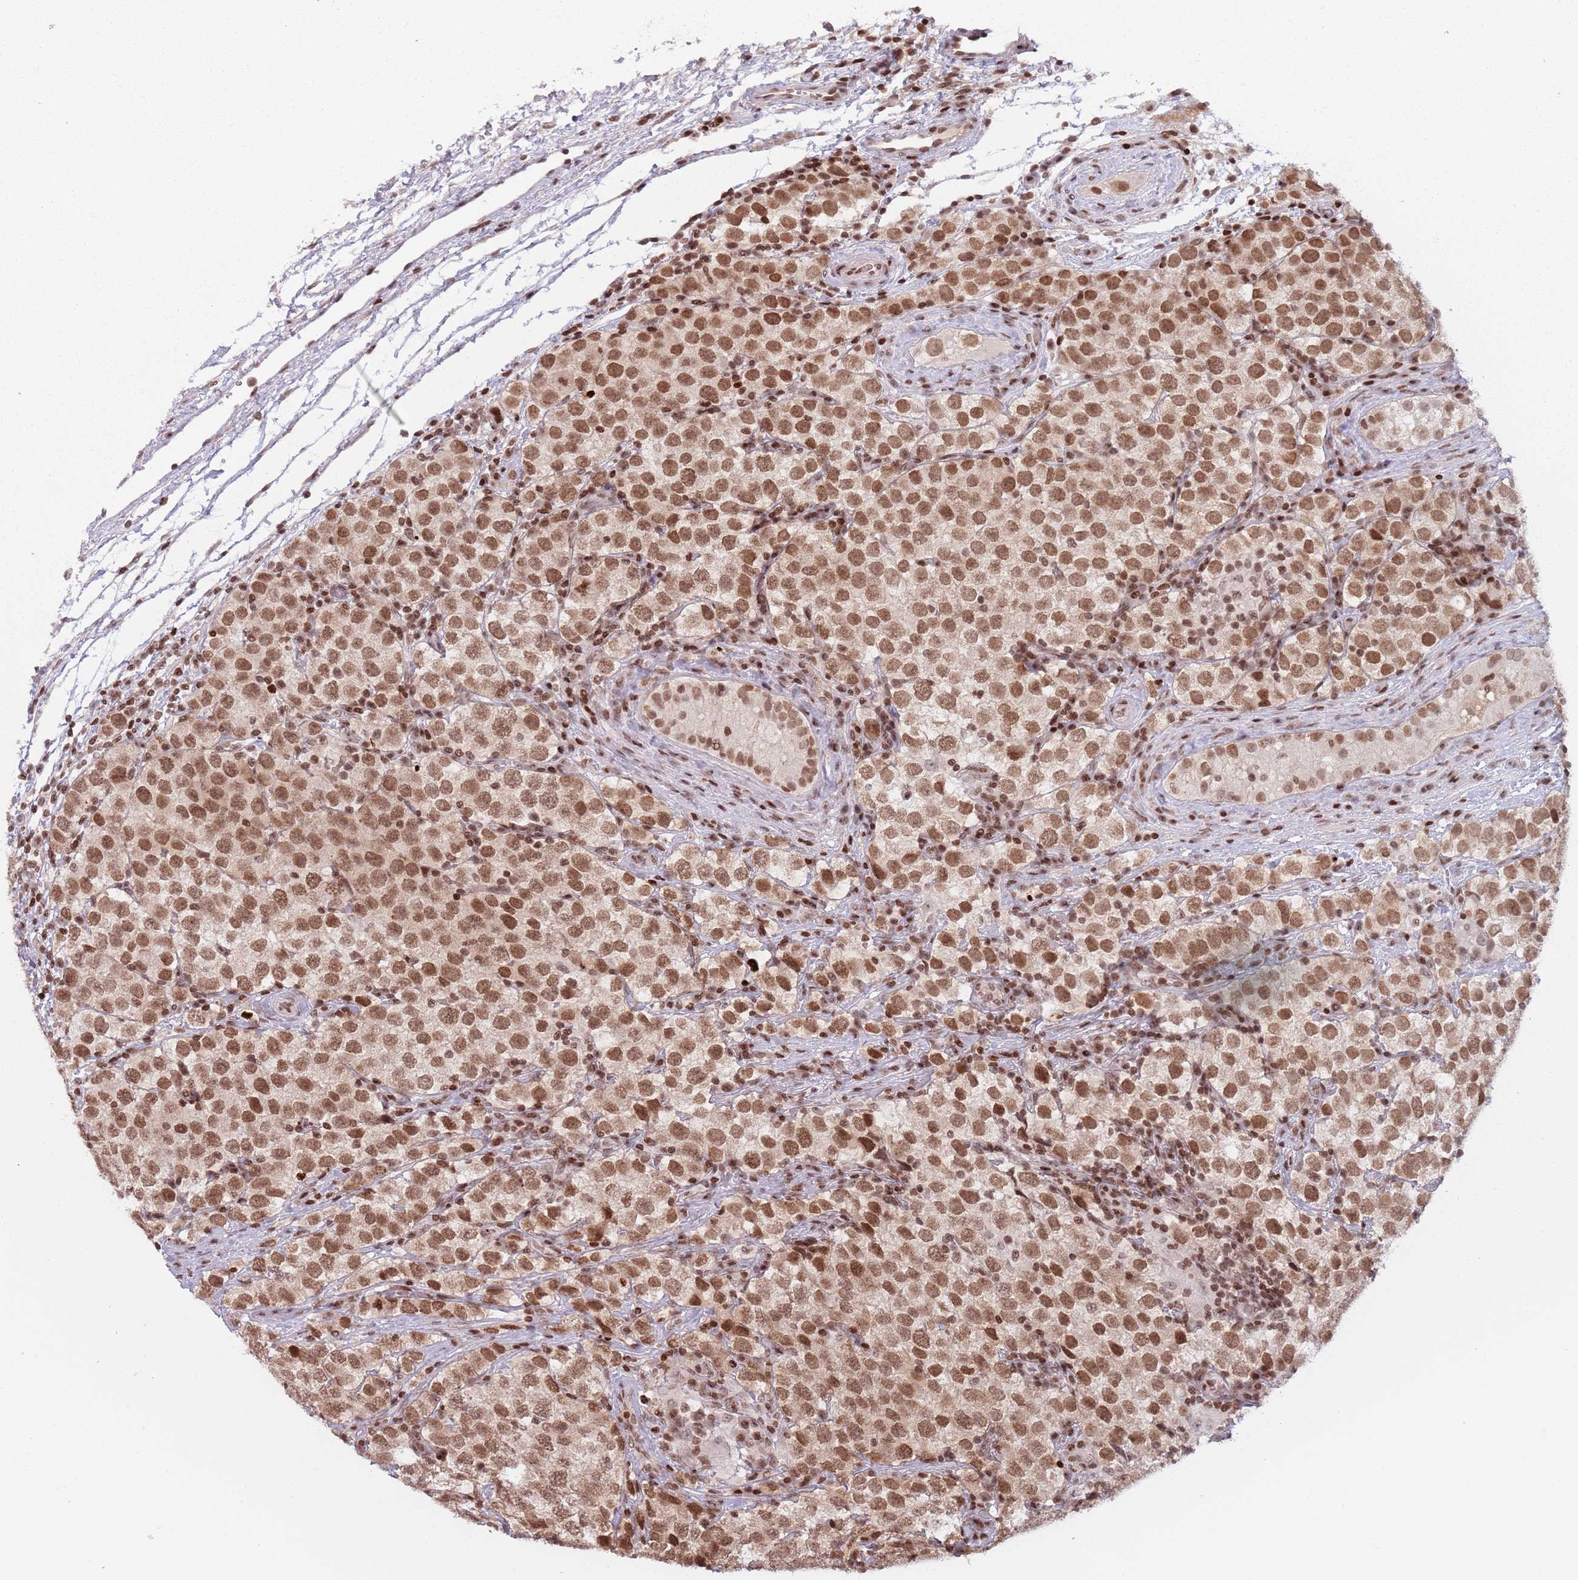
{"staining": {"intensity": "moderate", "quantity": ">75%", "location": "nuclear"}, "tissue": "testis cancer", "cell_type": "Tumor cells", "image_type": "cancer", "snomed": [{"axis": "morphology", "description": "Seminoma, NOS"}, {"axis": "topography", "description": "Testis"}], "caption": "This image shows seminoma (testis) stained with IHC to label a protein in brown. The nuclear of tumor cells show moderate positivity for the protein. Nuclei are counter-stained blue.", "gene": "SH3RF3", "patient": {"sex": "male", "age": 34}}